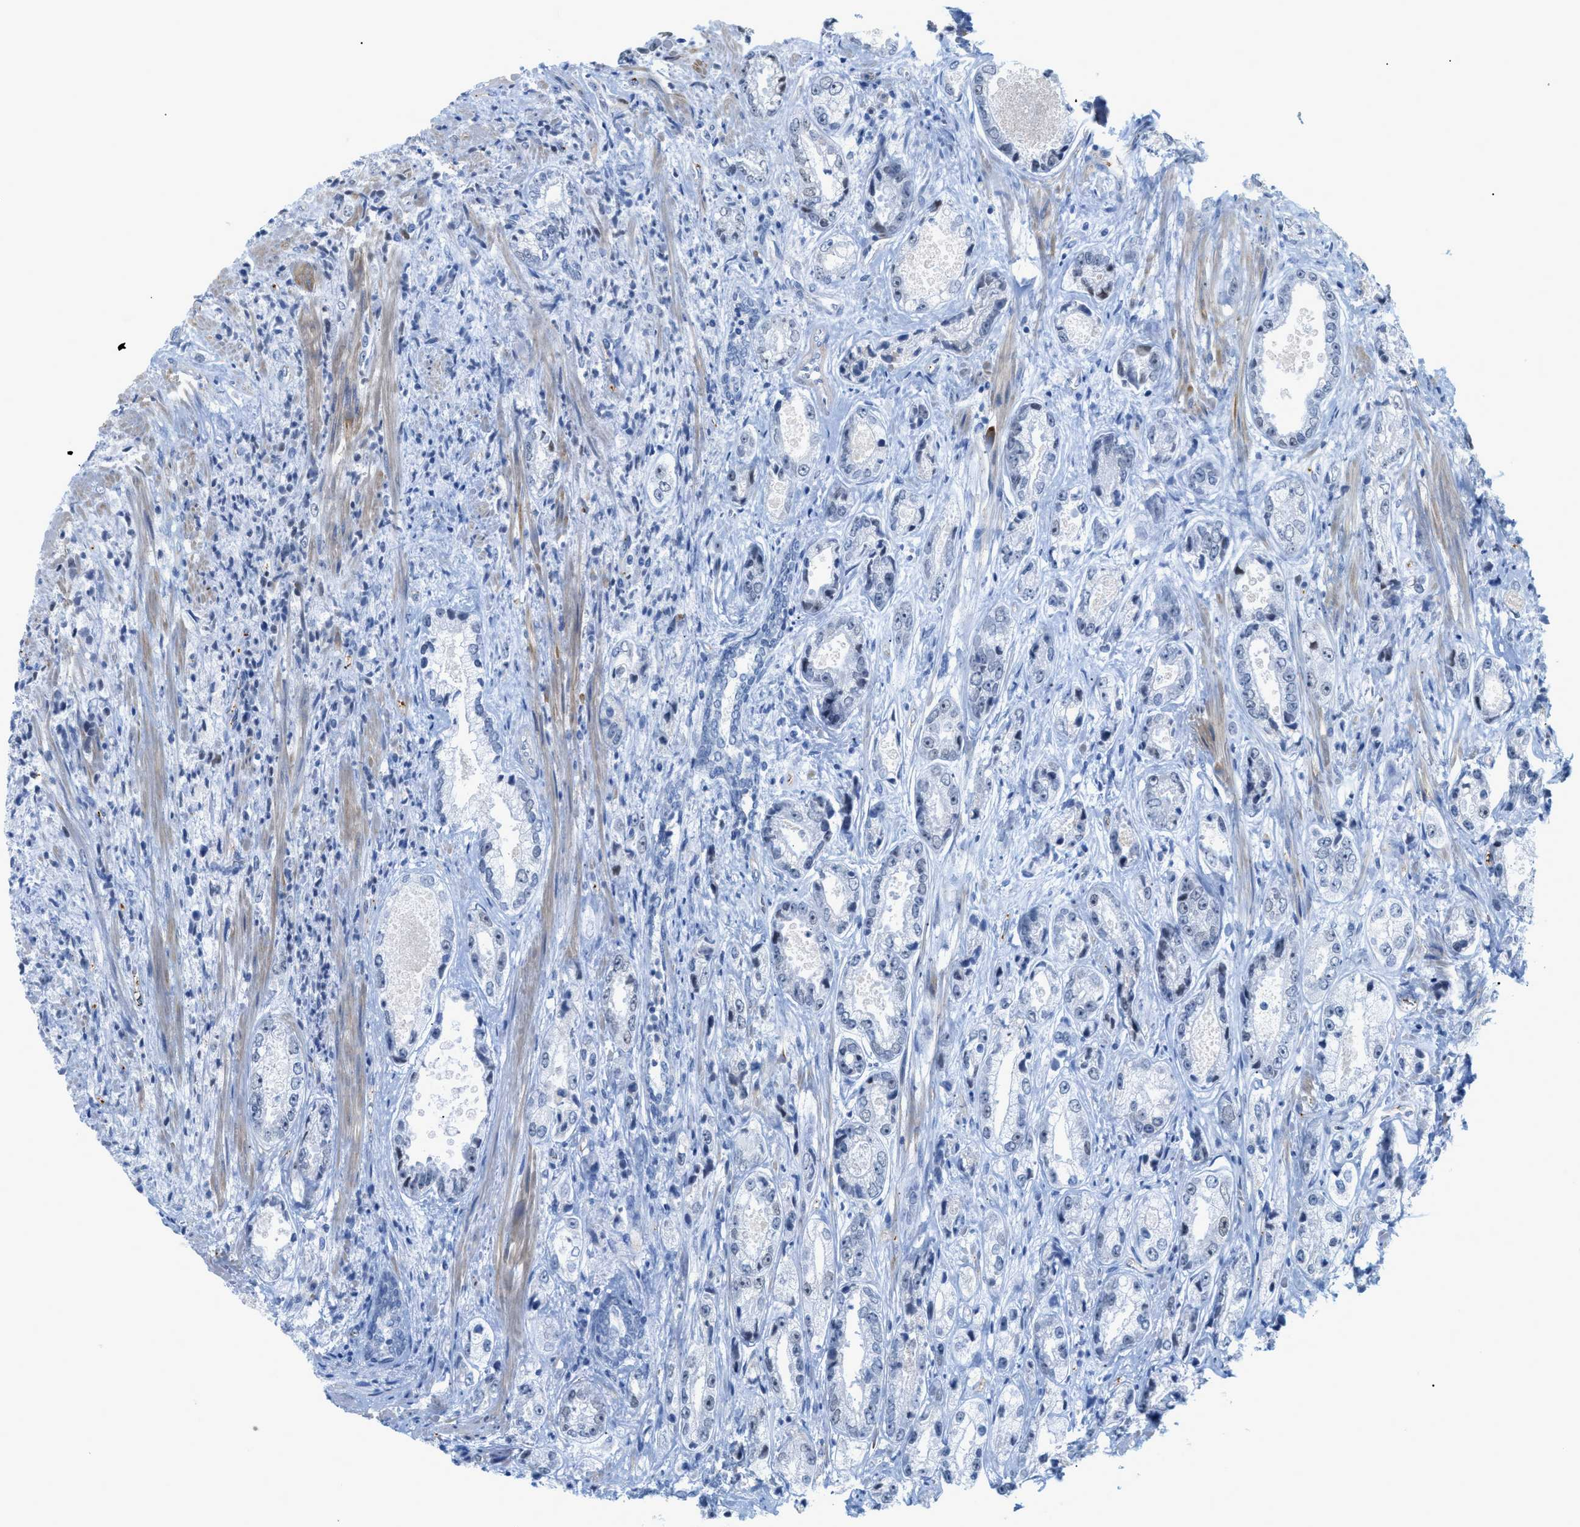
{"staining": {"intensity": "negative", "quantity": "none", "location": "none"}, "tissue": "prostate cancer", "cell_type": "Tumor cells", "image_type": "cancer", "snomed": [{"axis": "morphology", "description": "Adenocarcinoma, High grade"}, {"axis": "topography", "description": "Prostate"}], "caption": "This is an IHC photomicrograph of human prostate cancer (high-grade adenocarcinoma). There is no positivity in tumor cells.", "gene": "HLTF", "patient": {"sex": "male", "age": 61}}